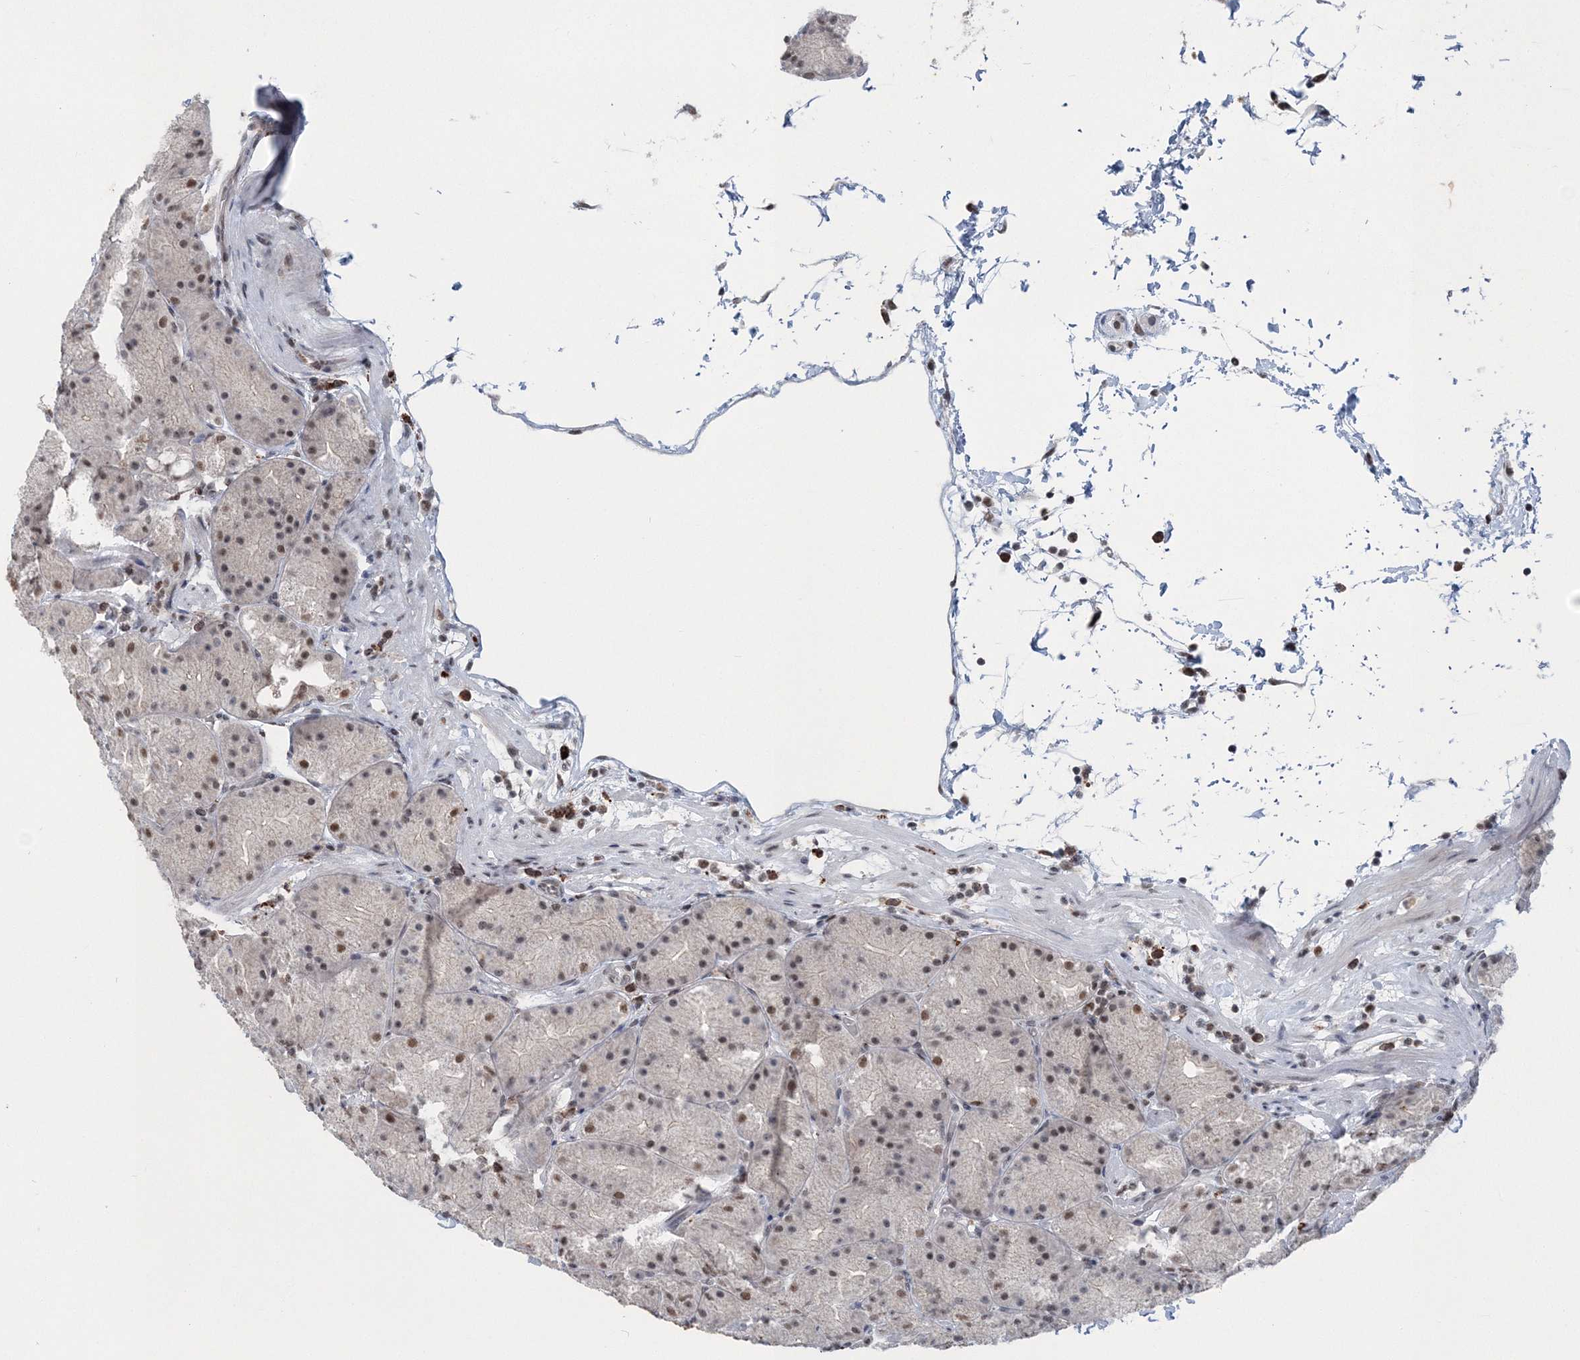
{"staining": {"intensity": "moderate", "quantity": ">75%", "location": "nuclear"}, "tissue": "stomach", "cell_type": "Glandular cells", "image_type": "normal", "snomed": [{"axis": "morphology", "description": "Normal tissue, NOS"}, {"axis": "topography", "description": "Stomach, upper"}, {"axis": "topography", "description": "Stomach"}], "caption": "High-magnification brightfield microscopy of unremarkable stomach stained with DAB (3,3'-diaminobenzidine) (brown) and counterstained with hematoxylin (blue). glandular cells exhibit moderate nuclear staining is present in about>75% of cells. Using DAB (3,3'-diaminobenzidine) (brown) and hematoxylin (blue) stains, captured at high magnification using brightfield microscopy.", "gene": "PDS5A", "patient": {"sex": "male", "age": 48}}